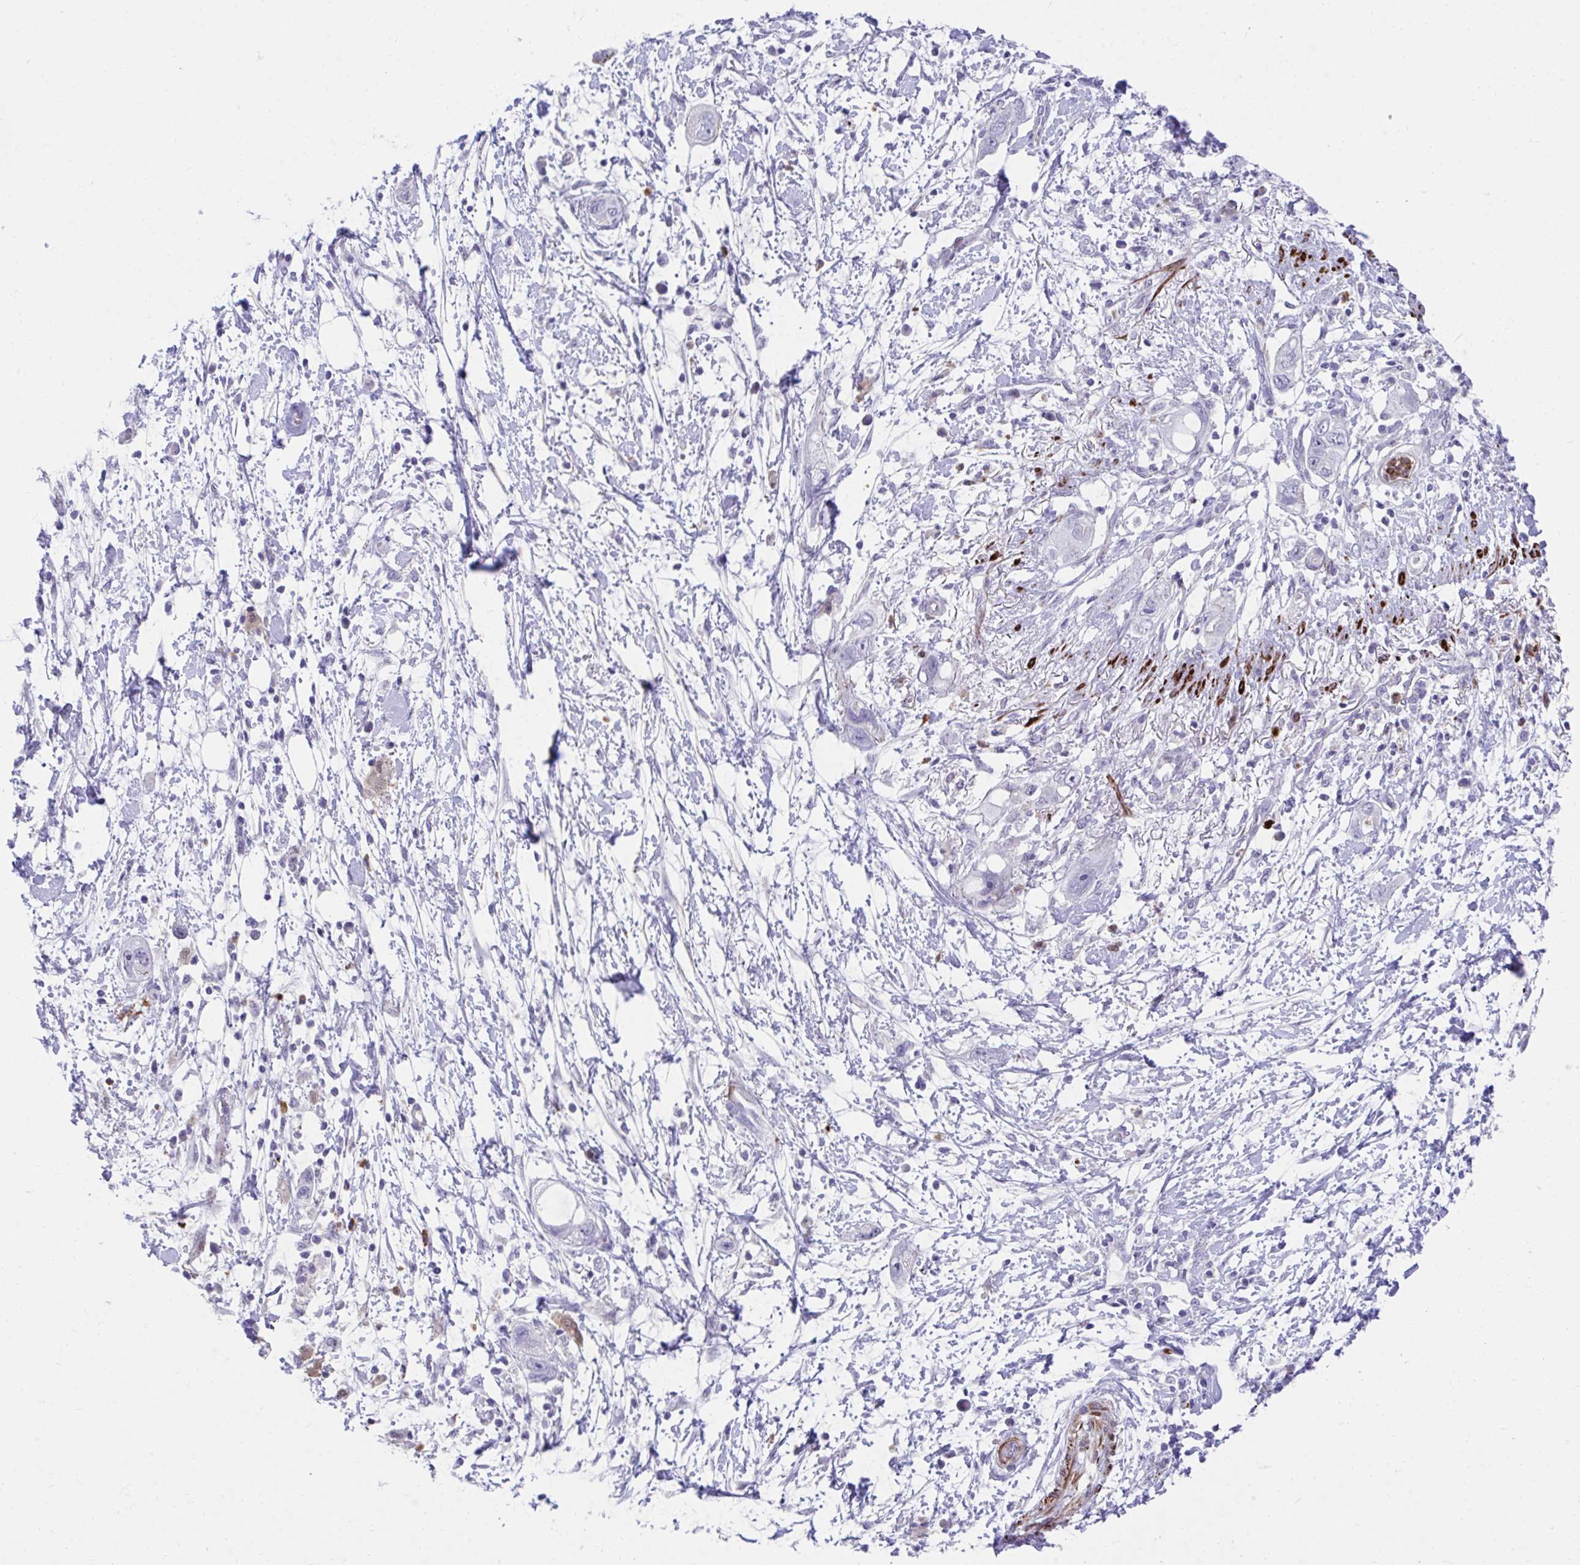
{"staining": {"intensity": "negative", "quantity": "none", "location": "none"}, "tissue": "pancreatic cancer", "cell_type": "Tumor cells", "image_type": "cancer", "snomed": [{"axis": "morphology", "description": "Adenocarcinoma, NOS"}, {"axis": "topography", "description": "Pancreas"}], "caption": "Tumor cells show no significant protein expression in pancreatic cancer (adenocarcinoma).", "gene": "CSTB", "patient": {"sex": "female", "age": 72}}